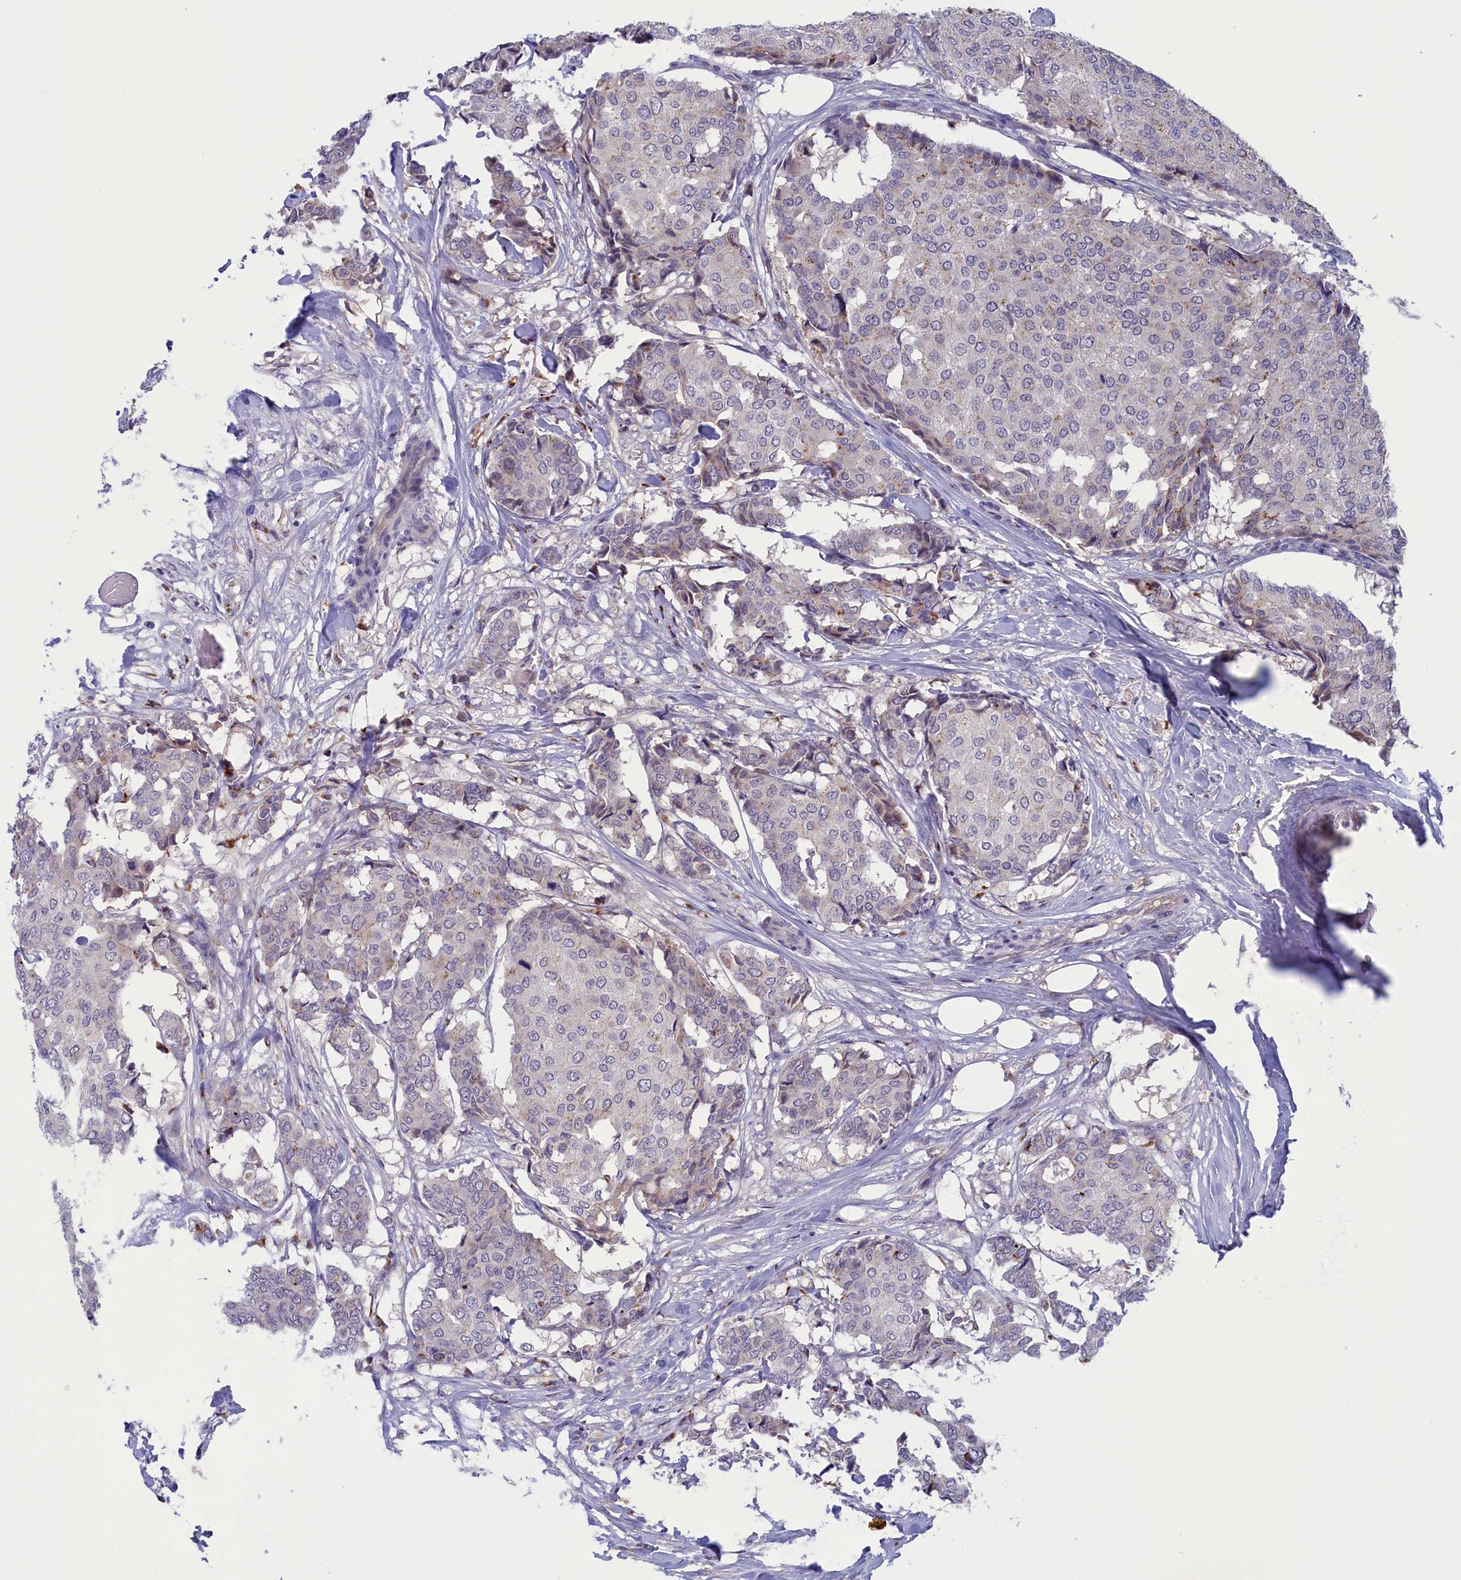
{"staining": {"intensity": "negative", "quantity": "none", "location": "none"}, "tissue": "breast cancer", "cell_type": "Tumor cells", "image_type": "cancer", "snomed": [{"axis": "morphology", "description": "Duct carcinoma"}, {"axis": "topography", "description": "Breast"}], "caption": "This micrograph is of breast cancer (invasive ductal carcinoma) stained with immunohistochemistry (IHC) to label a protein in brown with the nuclei are counter-stained blue. There is no staining in tumor cells. The staining was performed using DAB to visualize the protein expression in brown, while the nuclei were stained in blue with hematoxylin (Magnification: 20x).", "gene": "STYX", "patient": {"sex": "female", "age": 75}}